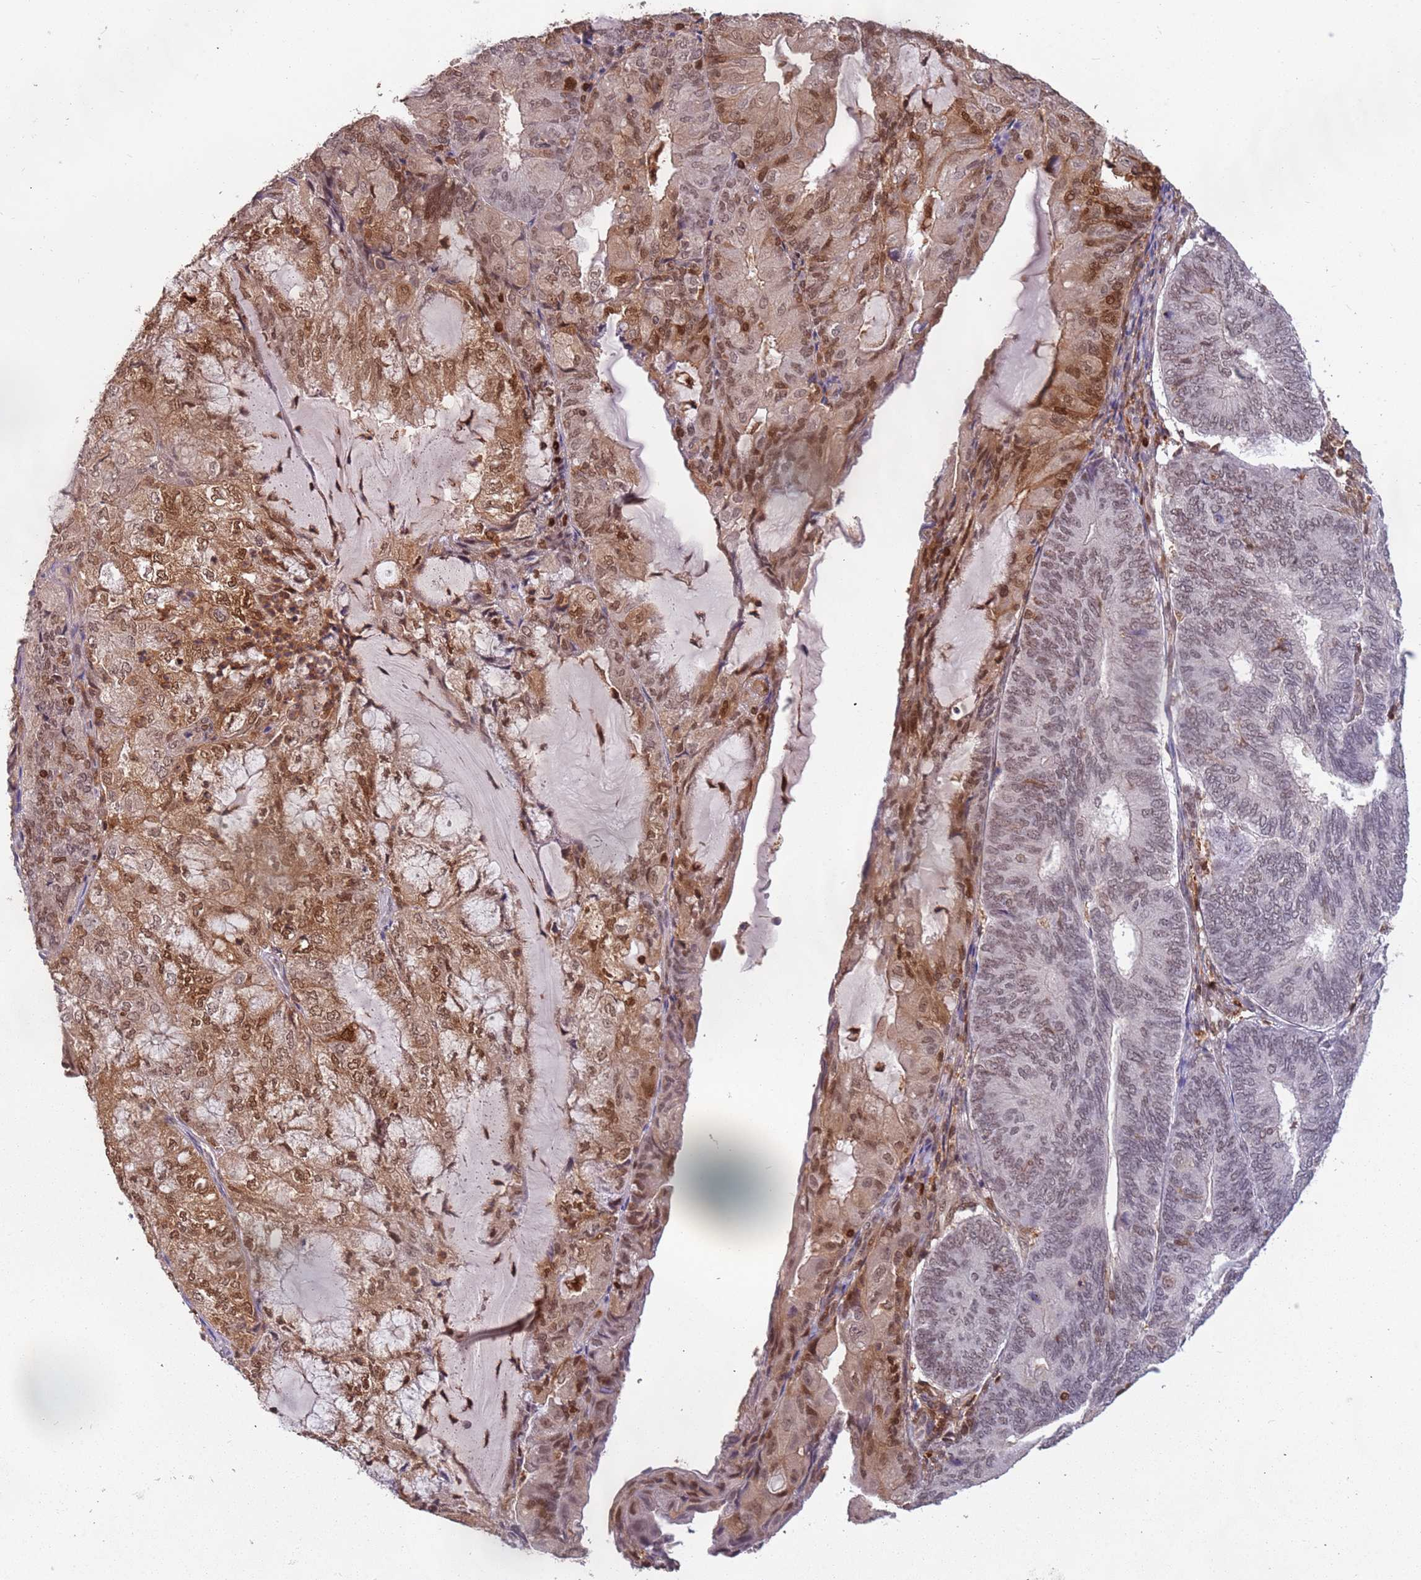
{"staining": {"intensity": "moderate", "quantity": ">75%", "location": "cytoplasmic/membranous,nuclear"}, "tissue": "endometrial cancer", "cell_type": "Tumor cells", "image_type": "cancer", "snomed": [{"axis": "morphology", "description": "Adenocarcinoma, NOS"}, {"axis": "topography", "description": "Endometrium"}], "caption": "Protein expression analysis of human endometrial adenocarcinoma reveals moderate cytoplasmic/membranous and nuclear positivity in approximately >75% of tumor cells.", "gene": "GBP2", "patient": {"sex": "female", "age": 81}}